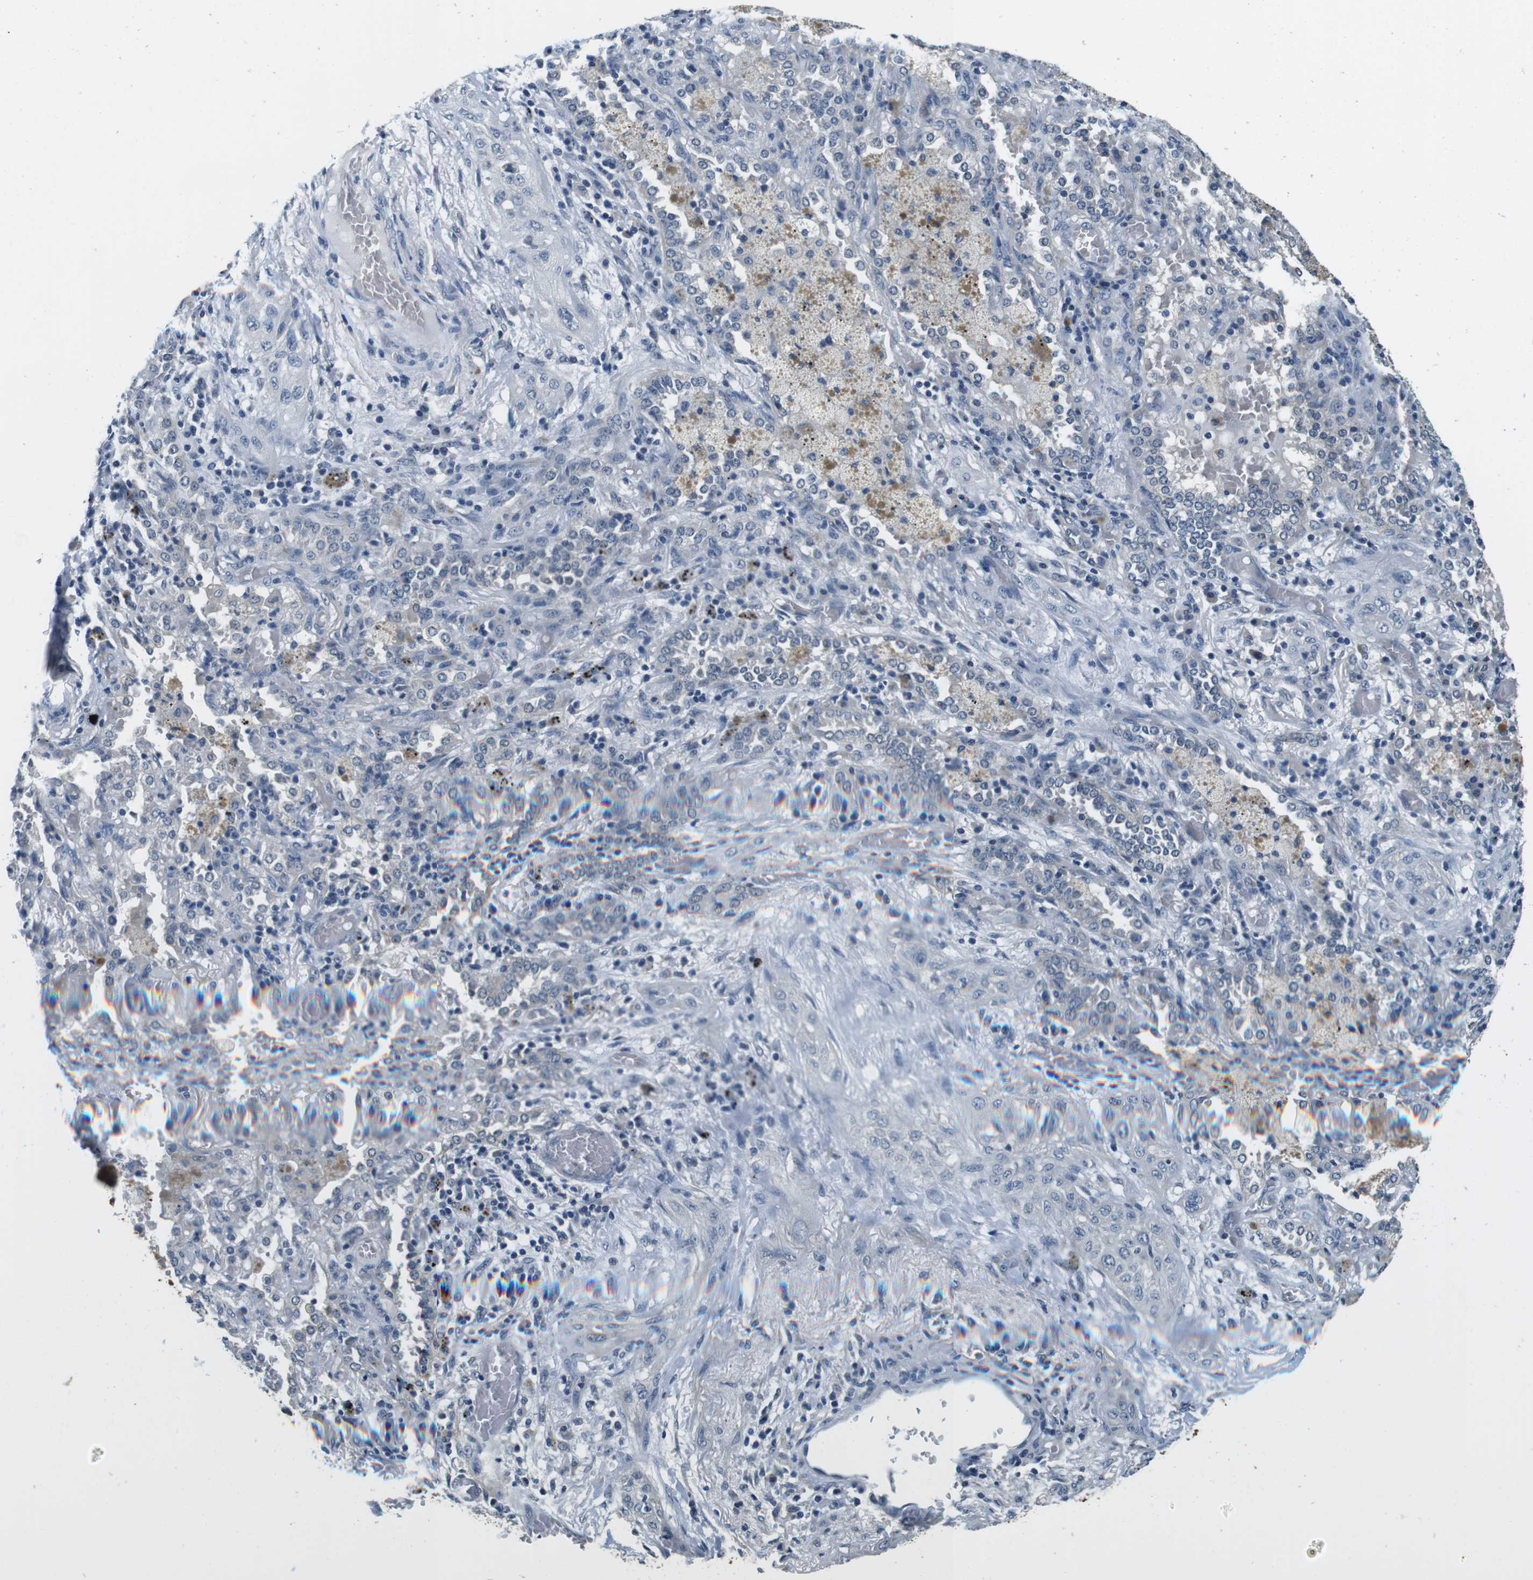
{"staining": {"intensity": "negative", "quantity": "none", "location": "none"}, "tissue": "lung cancer", "cell_type": "Tumor cells", "image_type": "cancer", "snomed": [{"axis": "morphology", "description": "Squamous cell carcinoma, NOS"}, {"axis": "topography", "description": "Lung"}], "caption": "Immunohistochemistry (IHC) of lung cancer reveals no positivity in tumor cells.", "gene": "DTNA", "patient": {"sex": "female", "age": 47}}